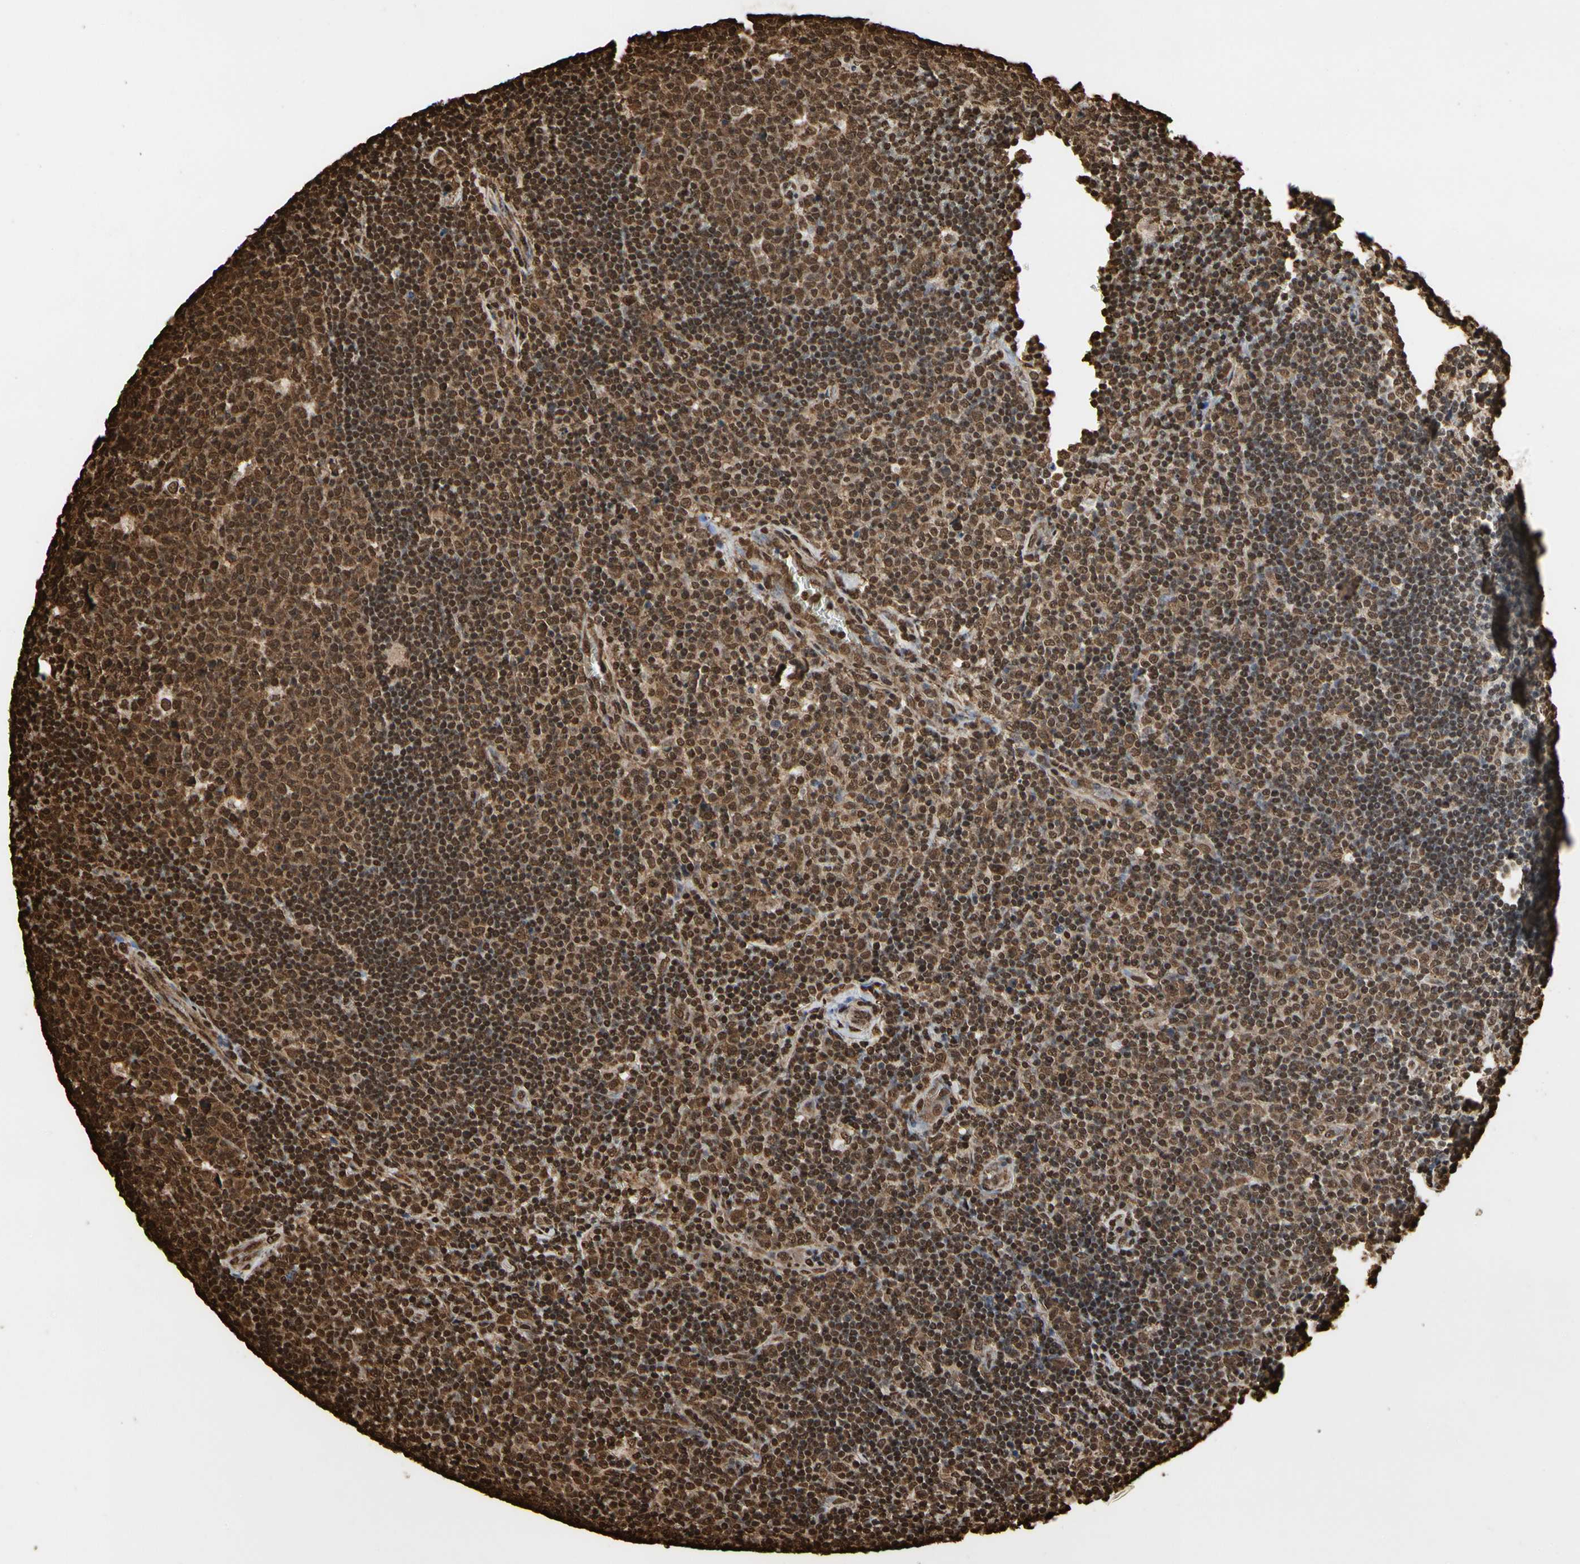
{"staining": {"intensity": "strong", "quantity": ">75%", "location": "nuclear"}, "tissue": "lymph node", "cell_type": "Germinal center cells", "image_type": "normal", "snomed": [{"axis": "morphology", "description": "Normal tissue, NOS"}, {"axis": "topography", "description": "Lymph node"}, {"axis": "topography", "description": "Salivary gland"}], "caption": "Unremarkable lymph node shows strong nuclear staining in approximately >75% of germinal center cells.", "gene": "HNRNPK", "patient": {"sex": "male", "age": 8}}